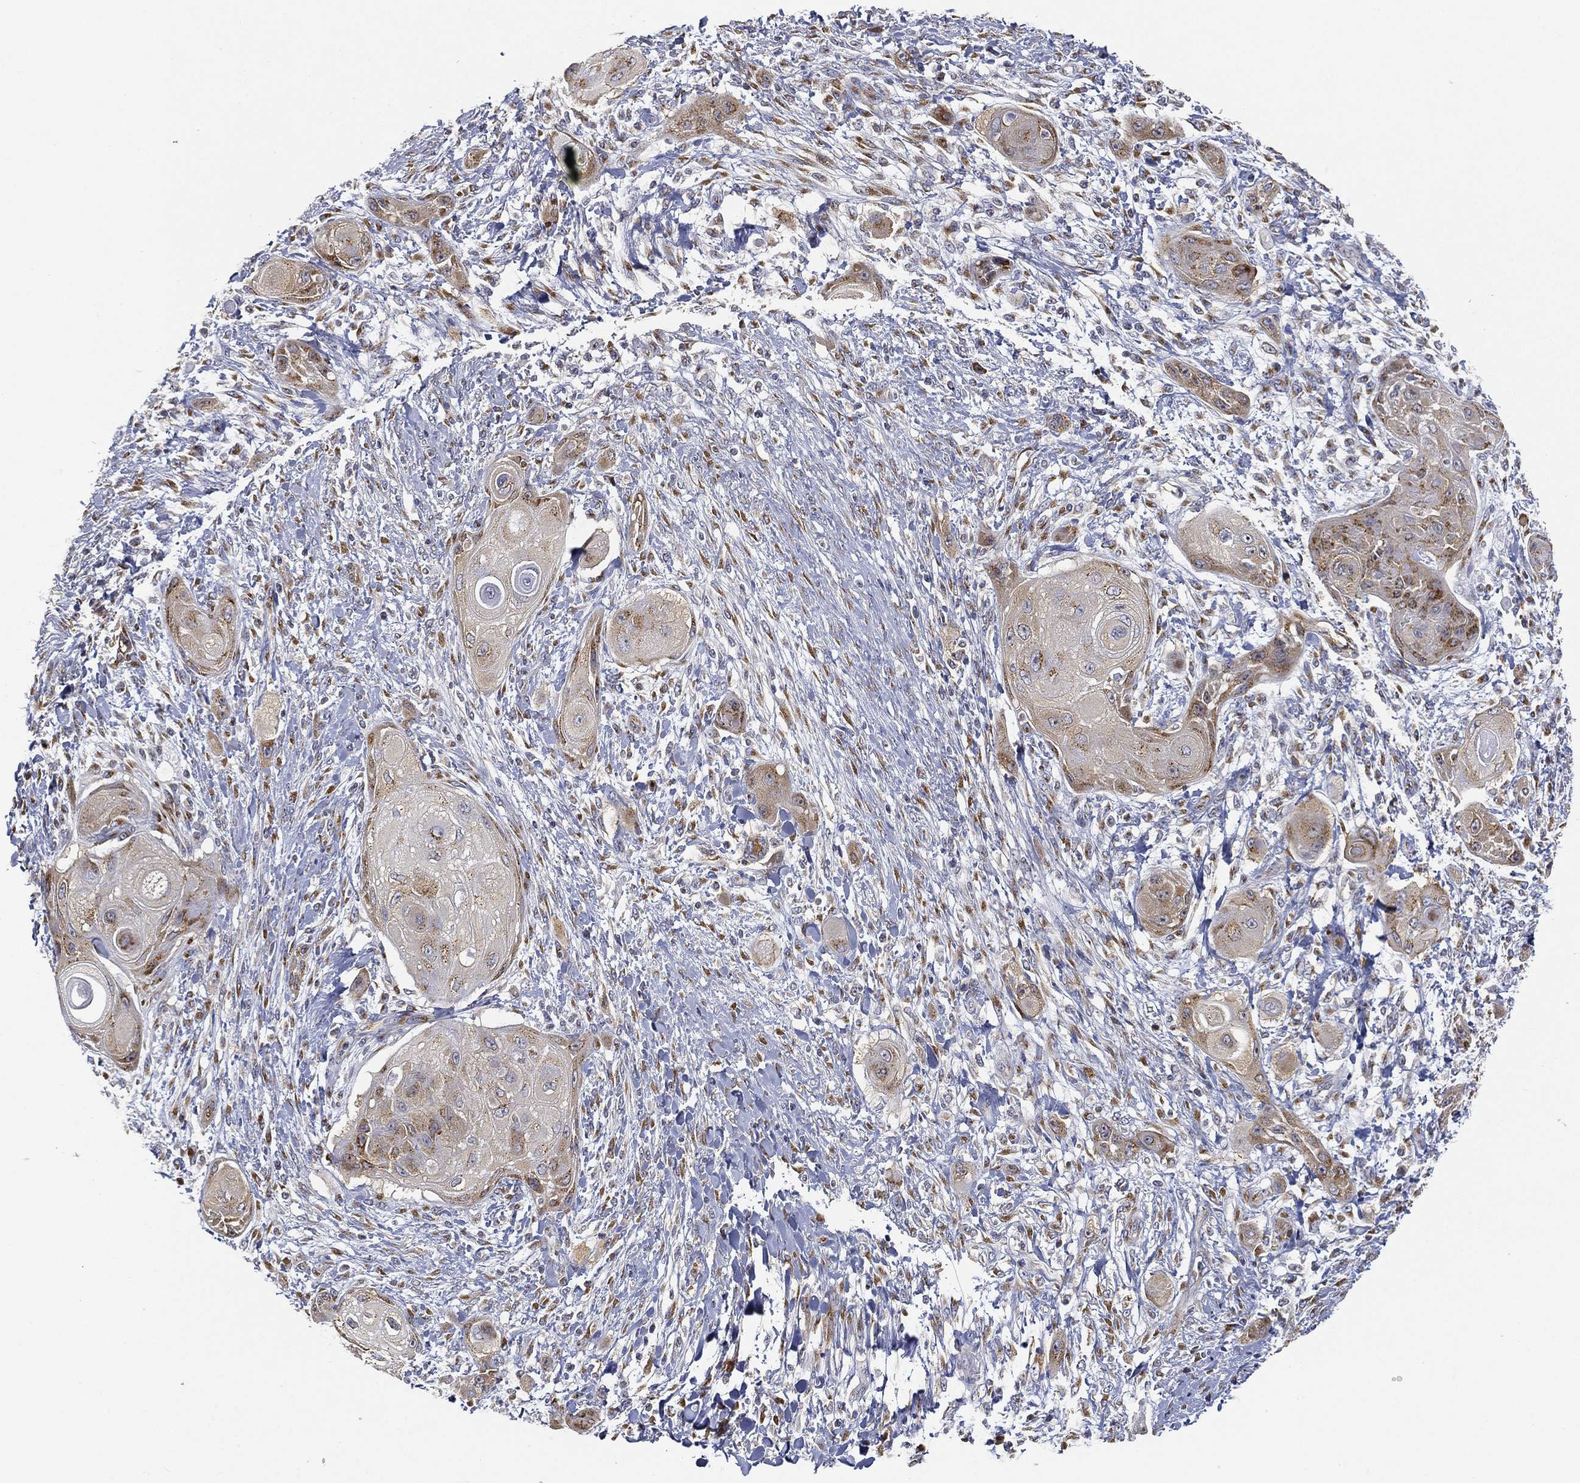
{"staining": {"intensity": "moderate", "quantity": "25%-75%", "location": "cytoplasmic/membranous"}, "tissue": "skin cancer", "cell_type": "Tumor cells", "image_type": "cancer", "snomed": [{"axis": "morphology", "description": "Squamous cell carcinoma, NOS"}, {"axis": "topography", "description": "Skin"}], "caption": "Protein staining of skin cancer tissue exhibits moderate cytoplasmic/membranous positivity in about 25%-75% of tumor cells.", "gene": "TICAM1", "patient": {"sex": "male", "age": 62}}